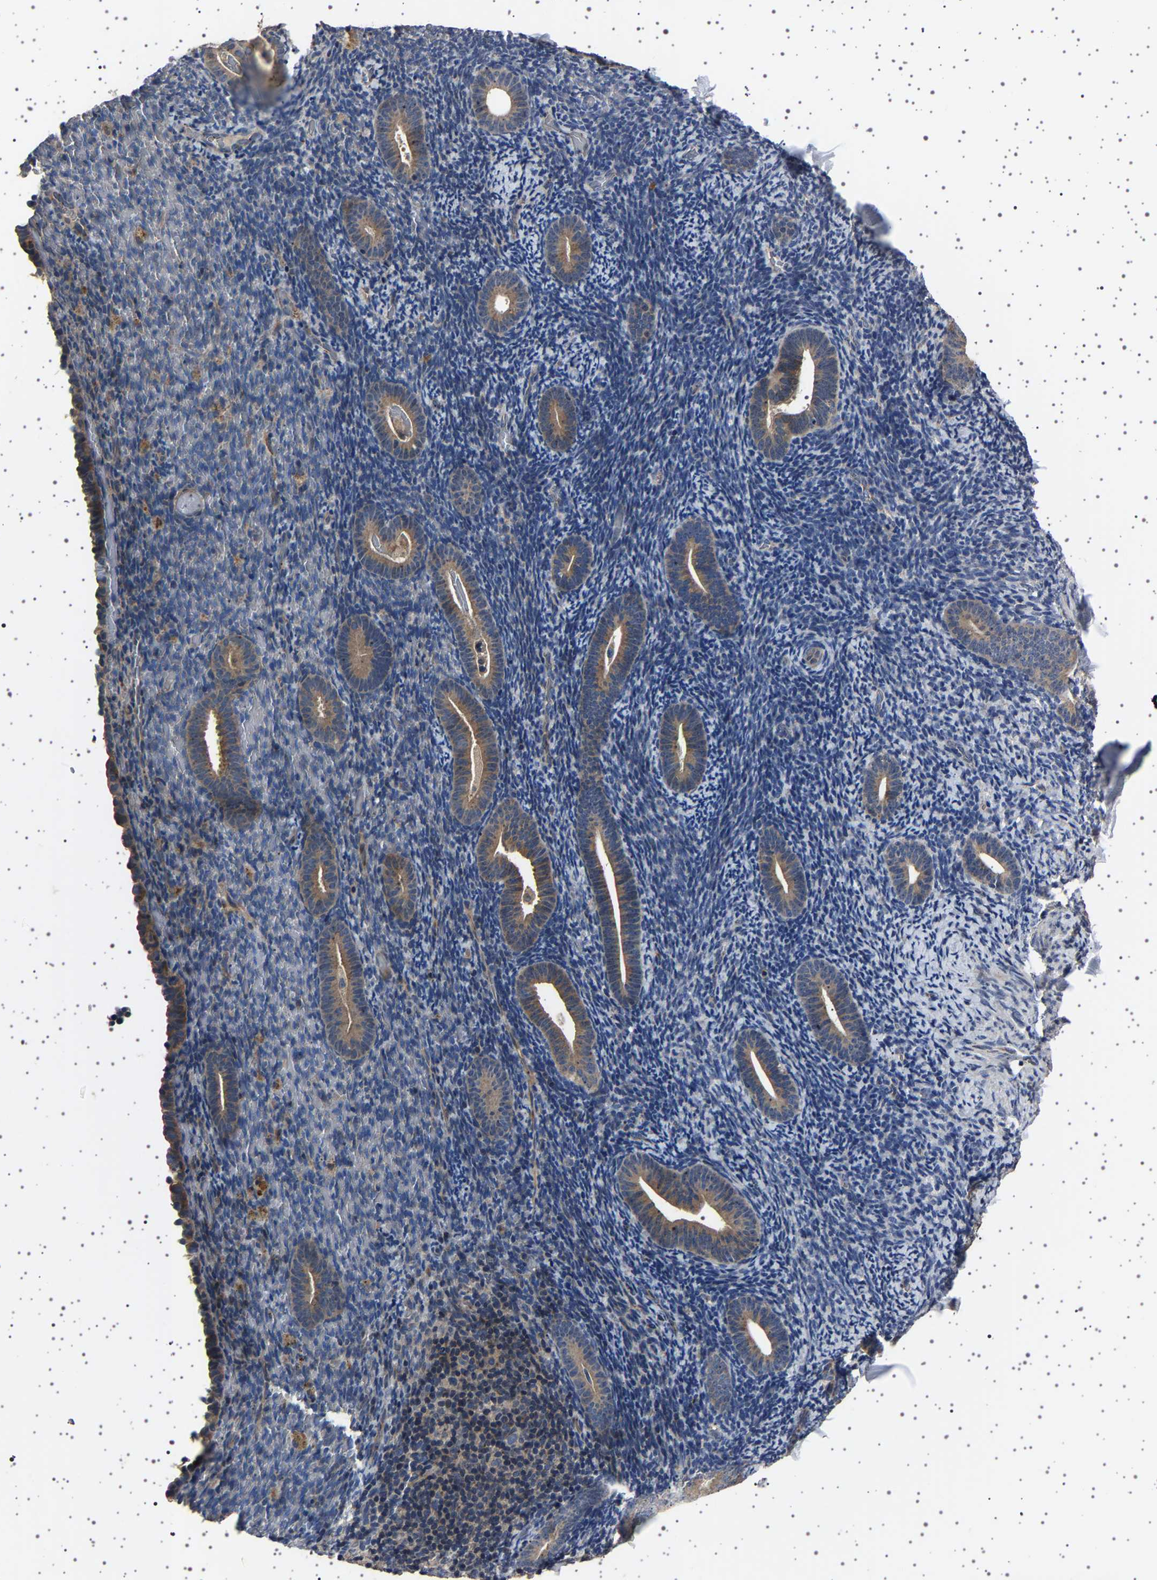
{"staining": {"intensity": "weak", "quantity": "25%-75%", "location": "cytoplasmic/membranous"}, "tissue": "endometrium", "cell_type": "Cells in endometrial stroma", "image_type": "normal", "snomed": [{"axis": "morphology", "description": "Normal tissue, NOS"}, {"axis": "topography", "description": "Endometrium"}], "caption": "Protein staining reveals weak cytoplasmic/membranous expression in about 25%-75% of cells in endometrial stroma in normal endometrium.", "gene": "NCKAP1", "patient": {"sex": "female", "age": 51}}